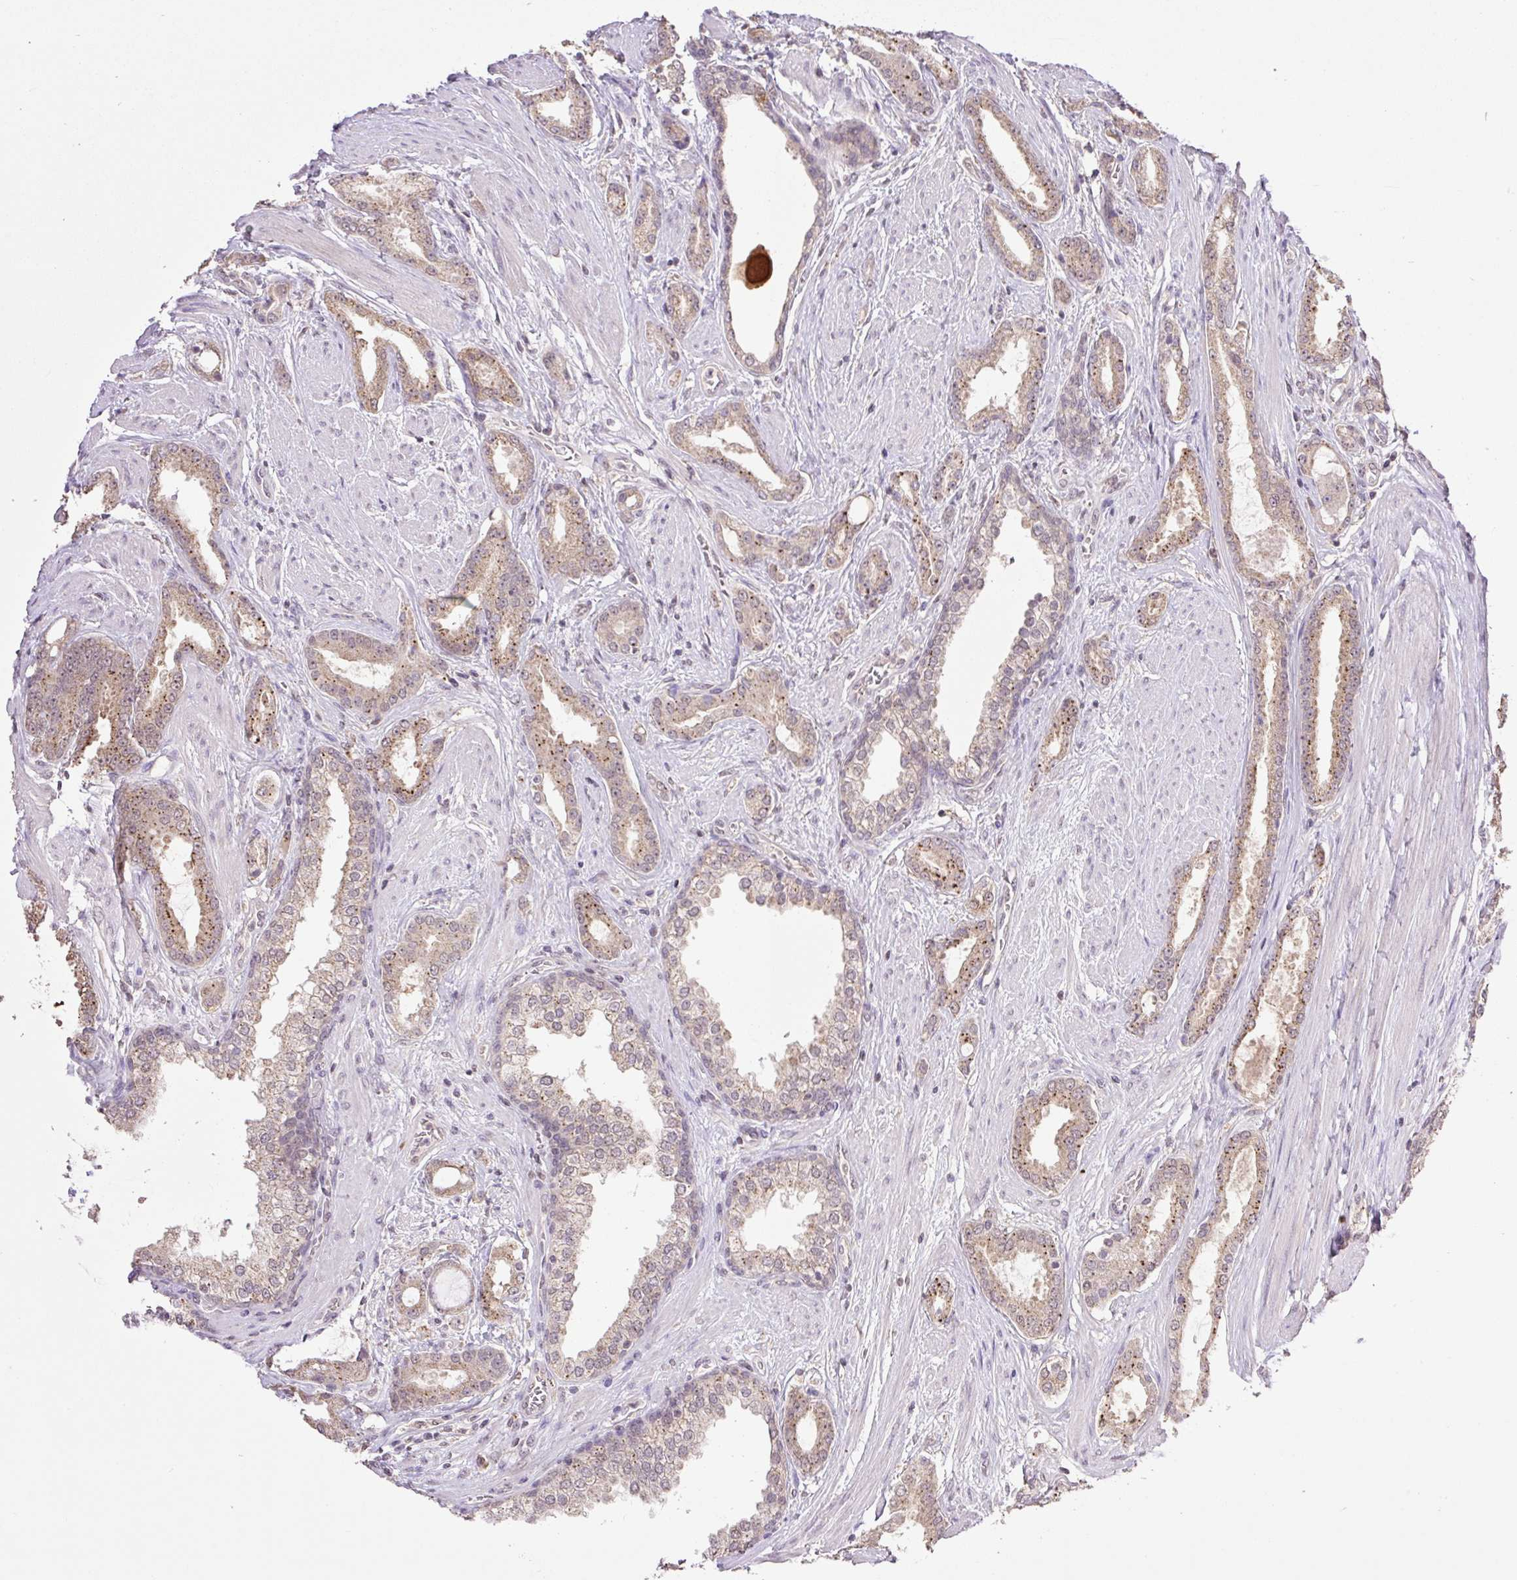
{"staining": {"intensity": "moderate", "quantity": ">75%", "location": "cytoplasmic/membranous"}, "tissue": "prostate cancer", "cell_type": "Tumor cells", "image_type": "cancer", "snomed": [{"axis": "morphology", "description": "Adenocarcinoma, Low grade"}, {"axis": "topography", "description": "Prostate"}], "caption": "Moderate cytoplasmic/membranous protein positivity is appreciated in approximately >75% of tumor cells in prostate adenocarcinoma (low-grade).", "gene": "VPS25", "patient": {"sex": "male", "age": 42}}